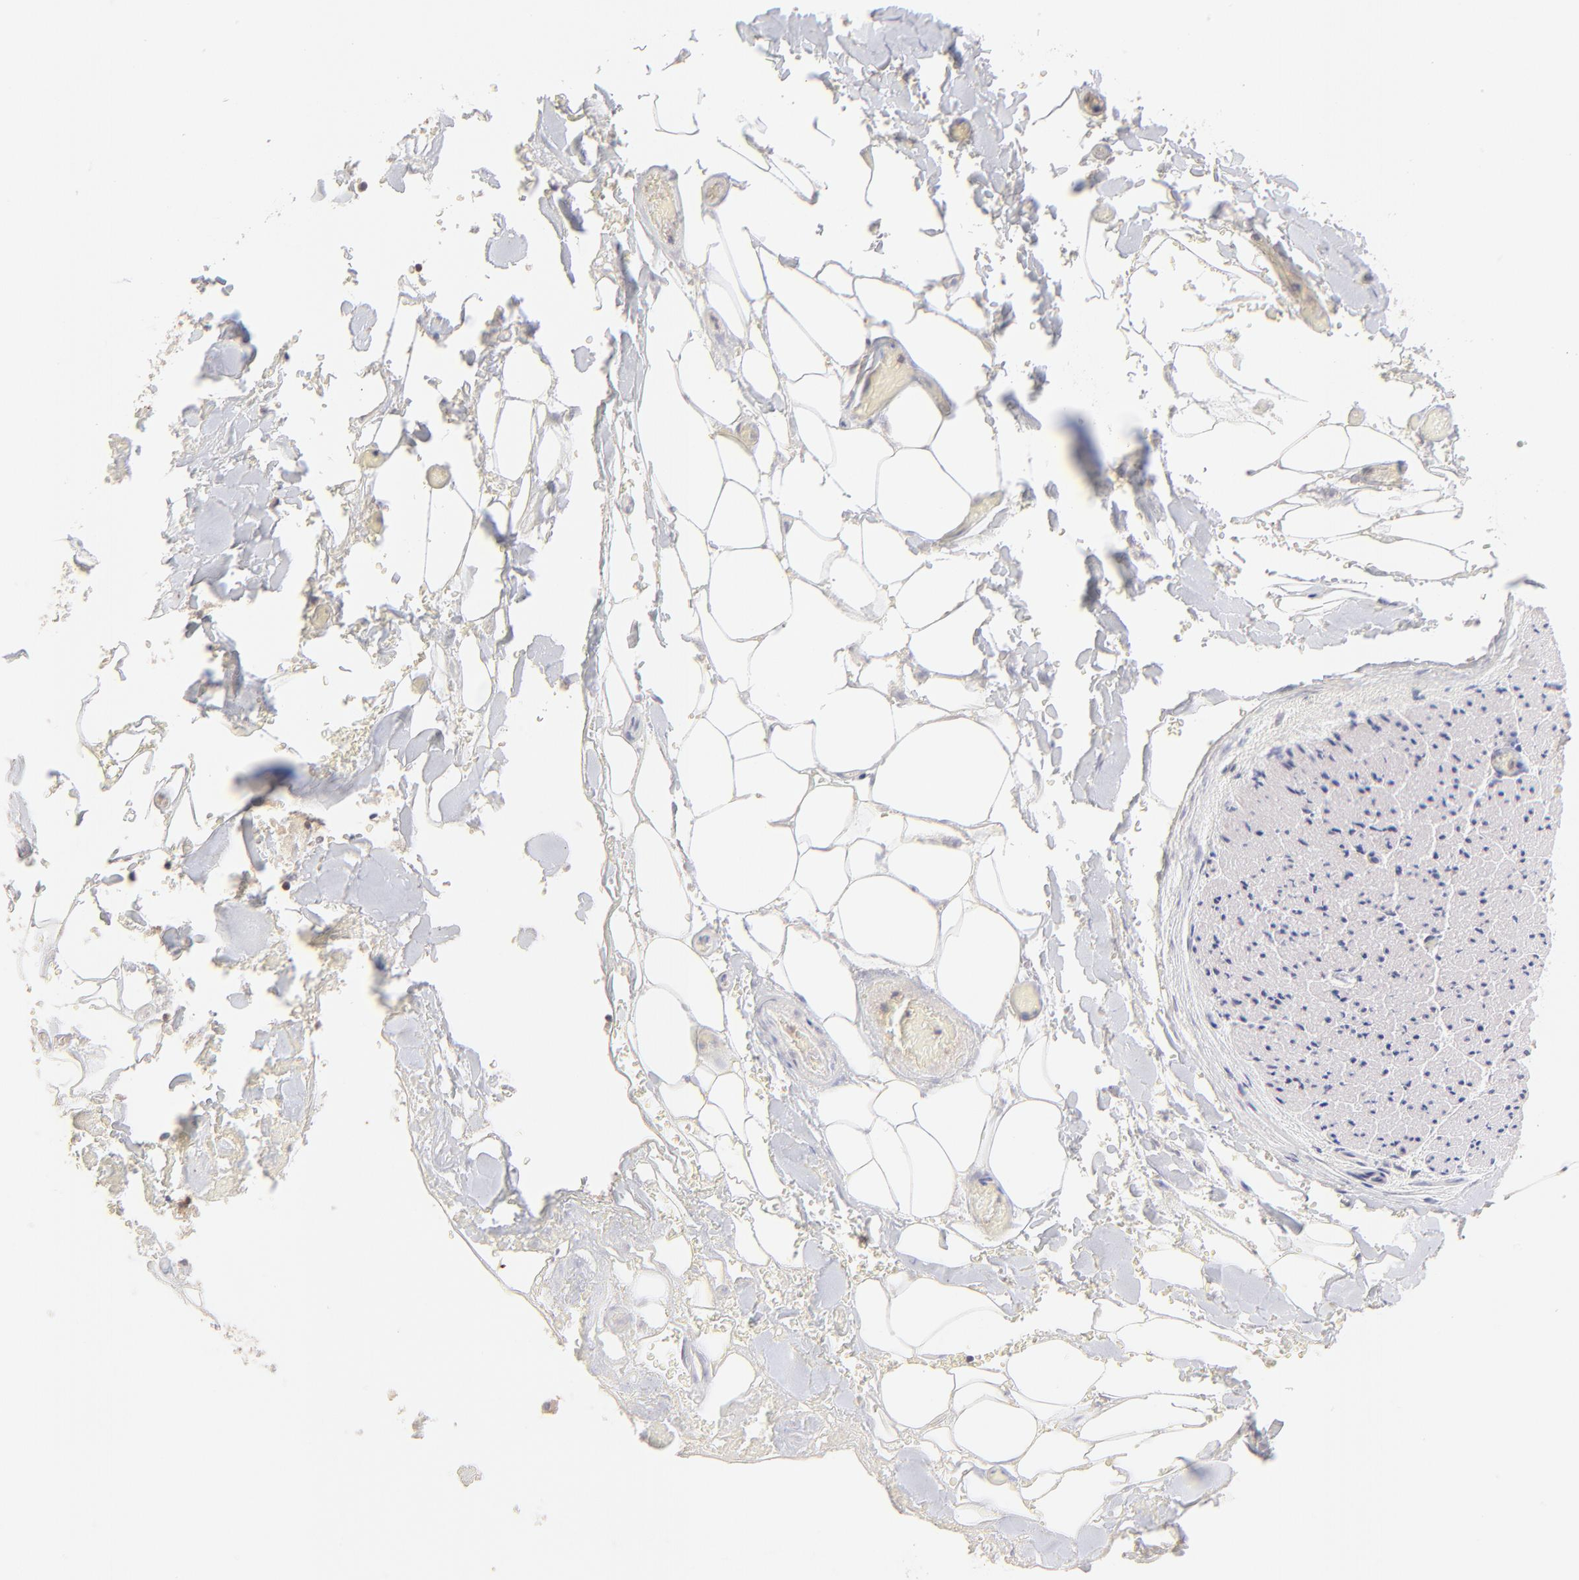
{"staining": {"intensity": "negative", "quantity": "none", "location": "none"}, "tissue": "adipose tissue", "cell_type": "Adipocytes", "image_type": "normal", "snomed": [{"axis": "morphology", "description": "Normal tissue, NOS"}, {"axis": "morphology", "description": "Cholangiocarcinoma"}, {"axis": "topography", "description": "Liver"}, {"axis": "topography", "description": "Peripheral nerve tissue"}], "caption": "Image shows no significant protein positivity in adipocytes of benign adipose tissue. (DAB immunohistochemistry visualized using brightfield microscopy, high magnification).", "gene": "TNRC6B", "patient": {"sex": "male", "age": 50}}